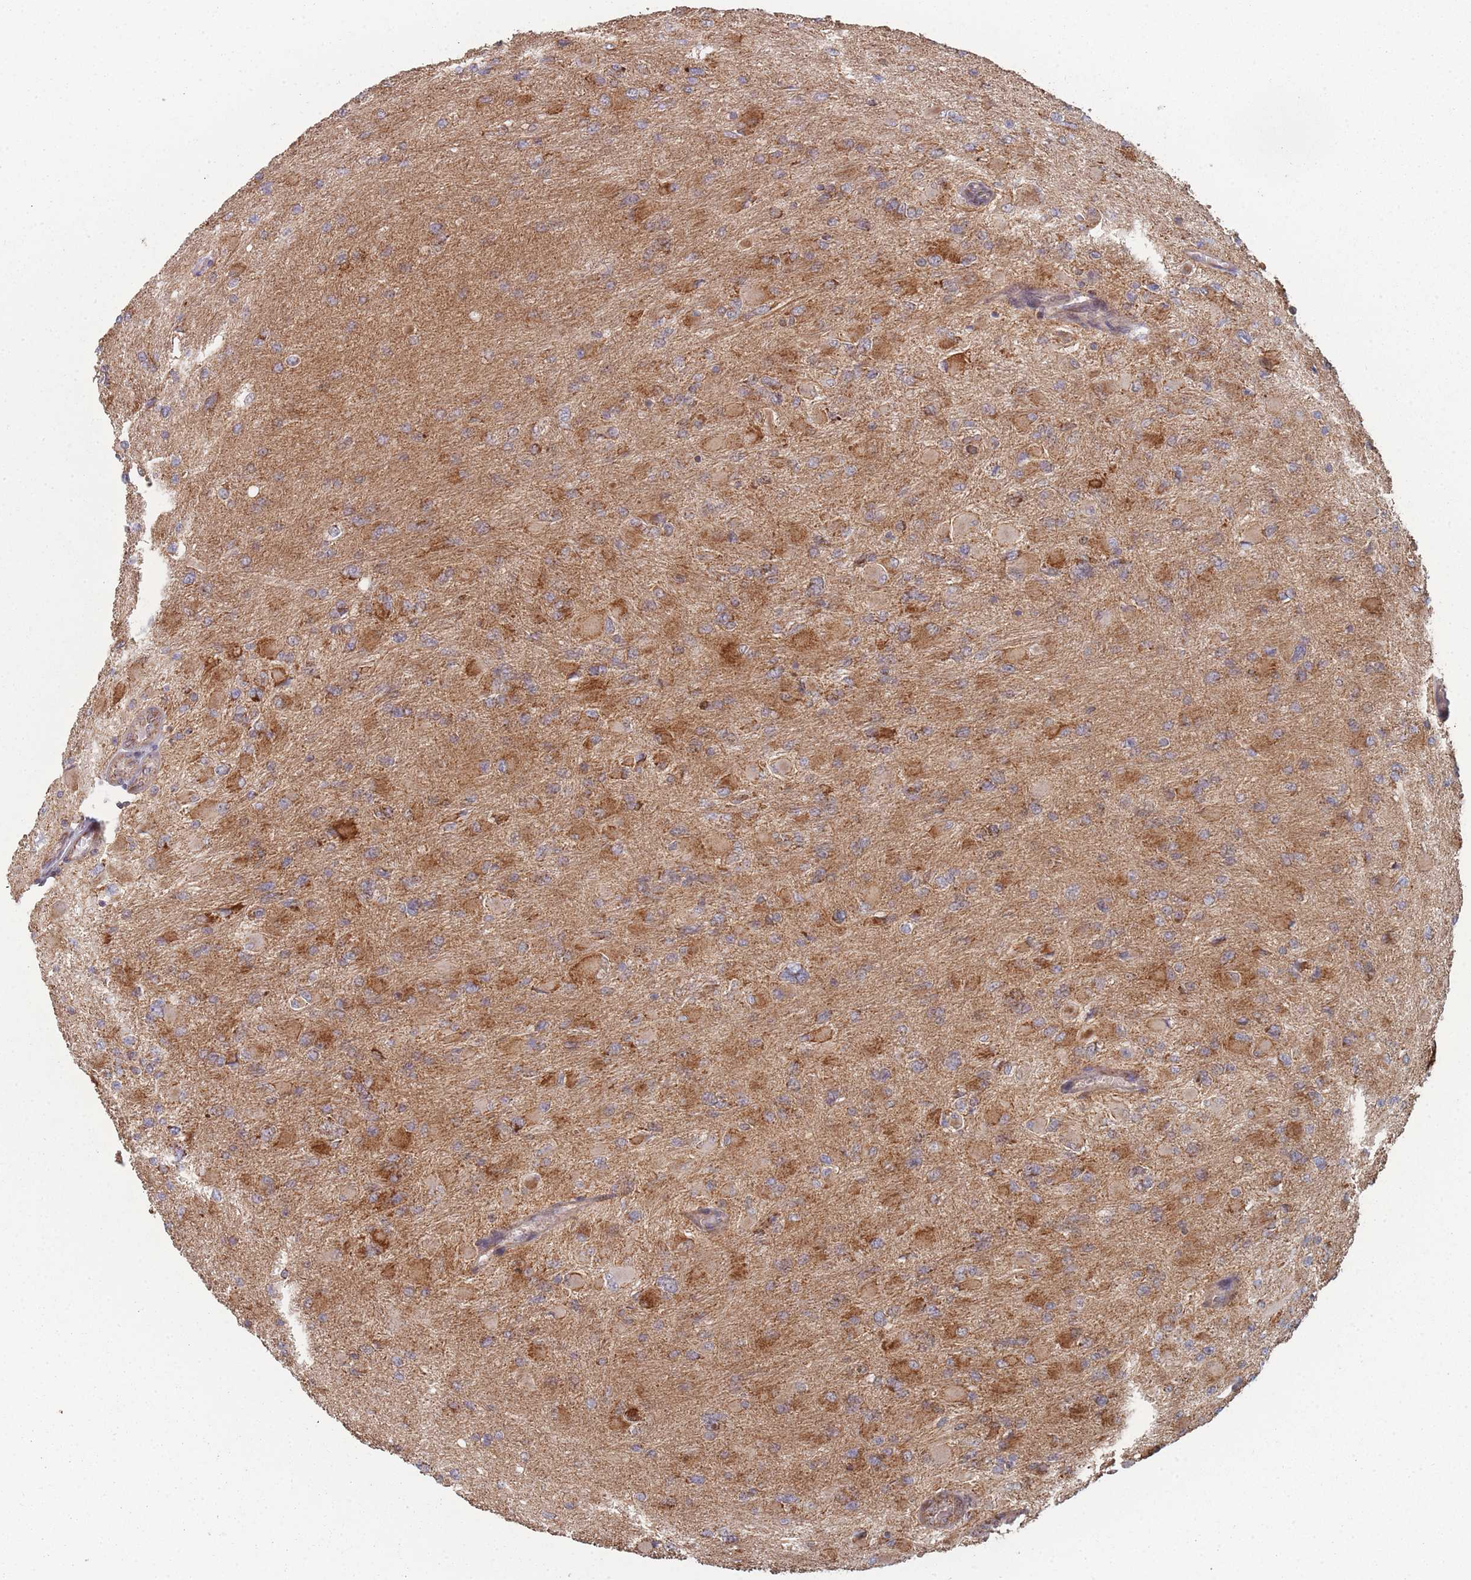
{"staining": {"intensity": "moderate", "quantity": ">75%", "location": "cytoplasmic/membranous"}, "tissue": "glioma", "cell_type": "Tumor cells", "image_type": "cancer", "snomed": [{"axis": "morphology", "description": "Glioma, malignant, High grade"}, {"axis": "topography", "description": "Cerebral cortex"}], "caption": "Protein staining exhibits moderate cytoplasmic/membranous staining in about >75% of tumor cells in malignant high-grade glioma. The protein of interest is stained brown, and the nuclei are stained in blue (DAB IHC with brightfield microscopy, high magnification).", "gene": "PSMB3", "patient": {"sex": "female", "age": 36}}